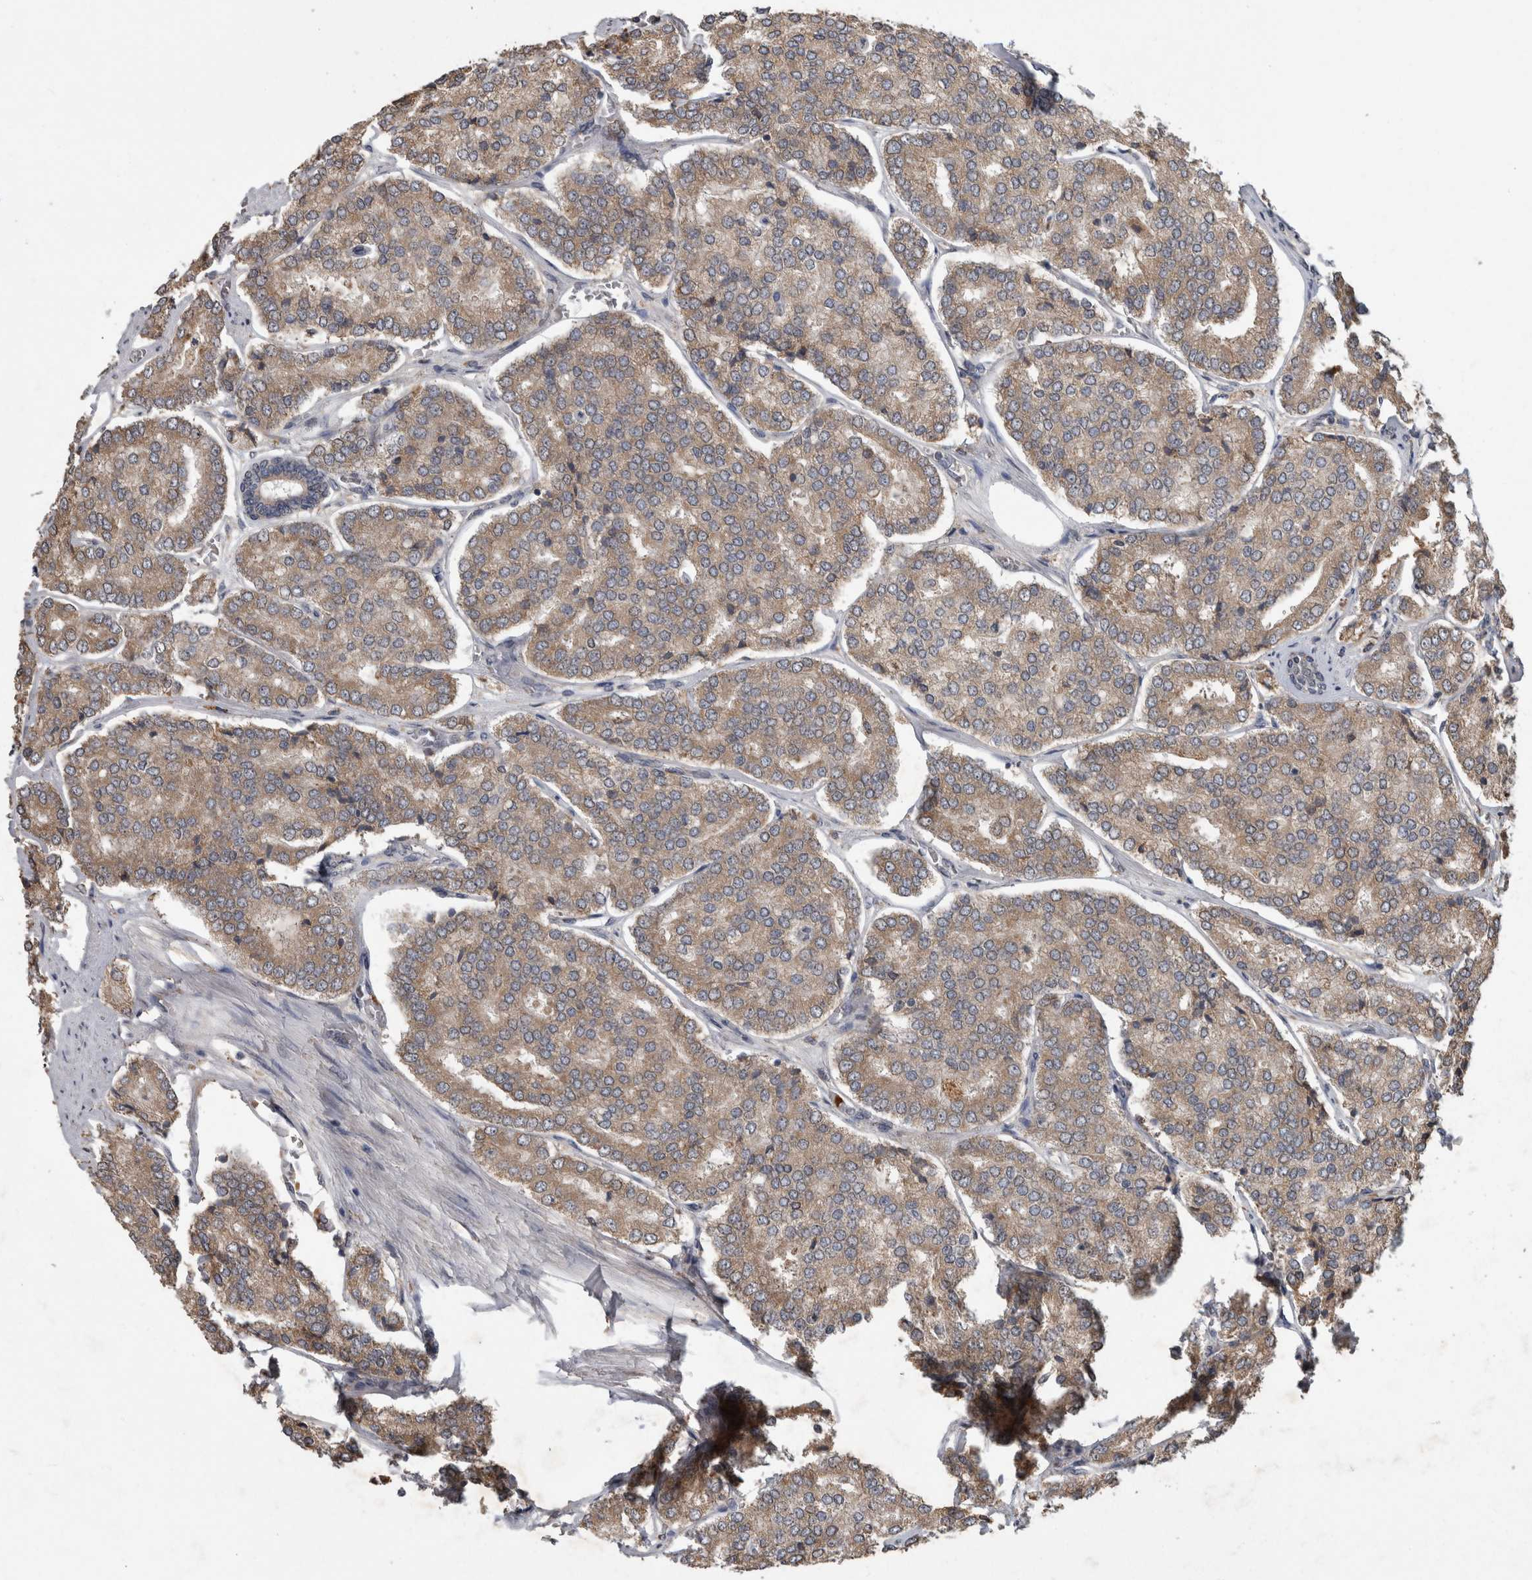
{"staining": {"intensity": "moderate", "quantity": ">75%", "location": "cytoplasmic/membranous"}, "tissue": "prostate cancer", "cell_type": "Tumor cells", "image_type": "cancer", "snomed": [{"axis": "morphology", "description": "Adenocarcinoma, High grade"}, {"axis": "topography", "description": "Prostate"}], "caption": "Adenocarcinoma (high-grade) (prostate) stained with immunohistochemistry demonstrates moderate cytoplasmic/membranous positivity in about >75% of tumor cells.", "gene": "ADGRL3", "patient": {"sex": "male", "age": 65}}